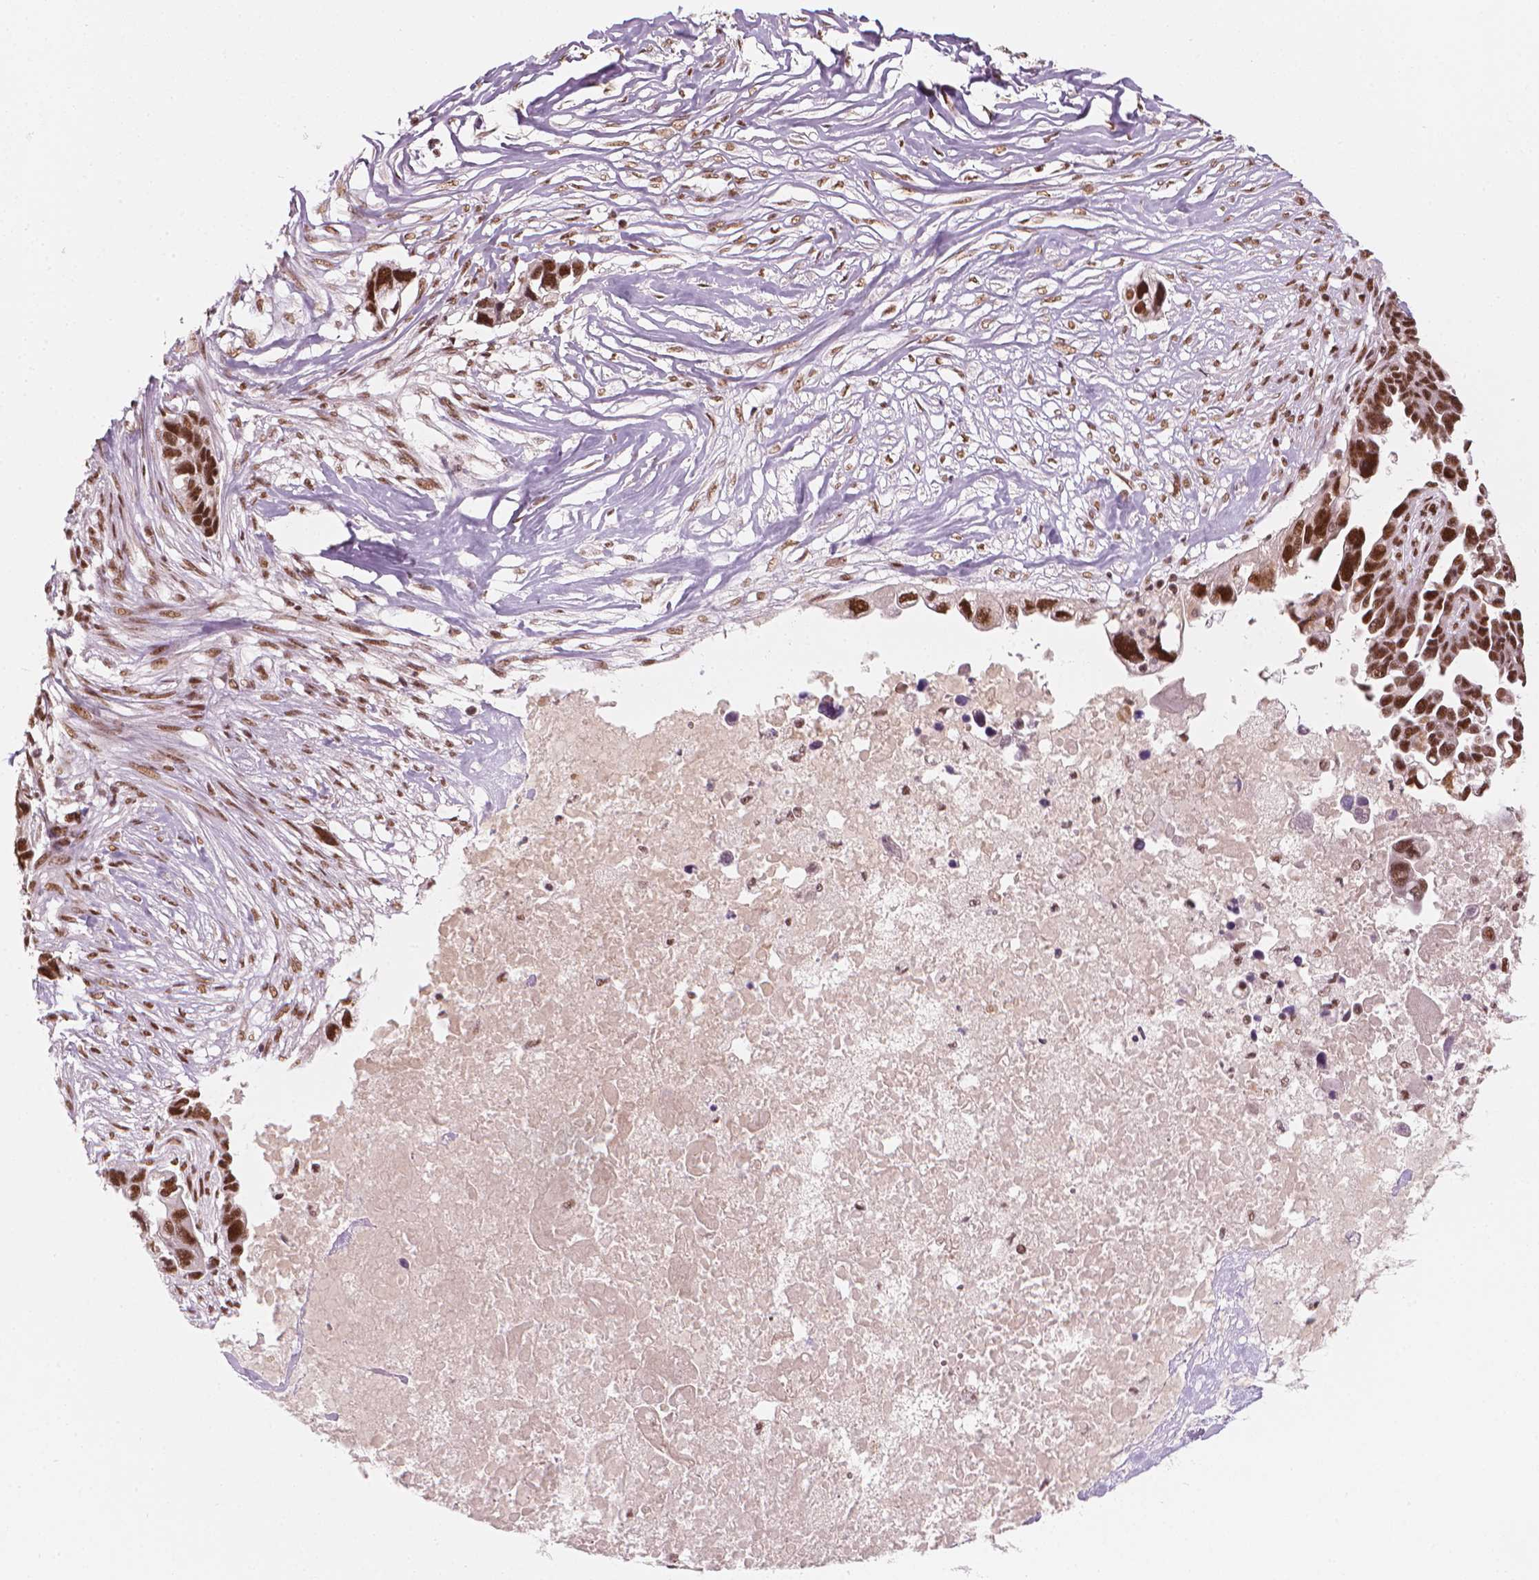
{"staining": {"intensity": "strong", "quantity": ">75%", "location": "nuclear"}, "tissue": "ovarian cancer", "cell_type": "Tumor cells", "image_type": "cancer", "snomed": [{"axis": "morphology", "description": "Cystadenocarcinoma, serous, NOS"}, {"axis": "topography", "description": "Ovary"}], "caption": "Immunohistochemical staining of ovarian cancer (serous cystadenocarcinoma) exhibits strong nuclear protein staining in approximately >75% of tumor cells.", "gene": "ELF2", "patient": {"sex": "female", "age": 54}}